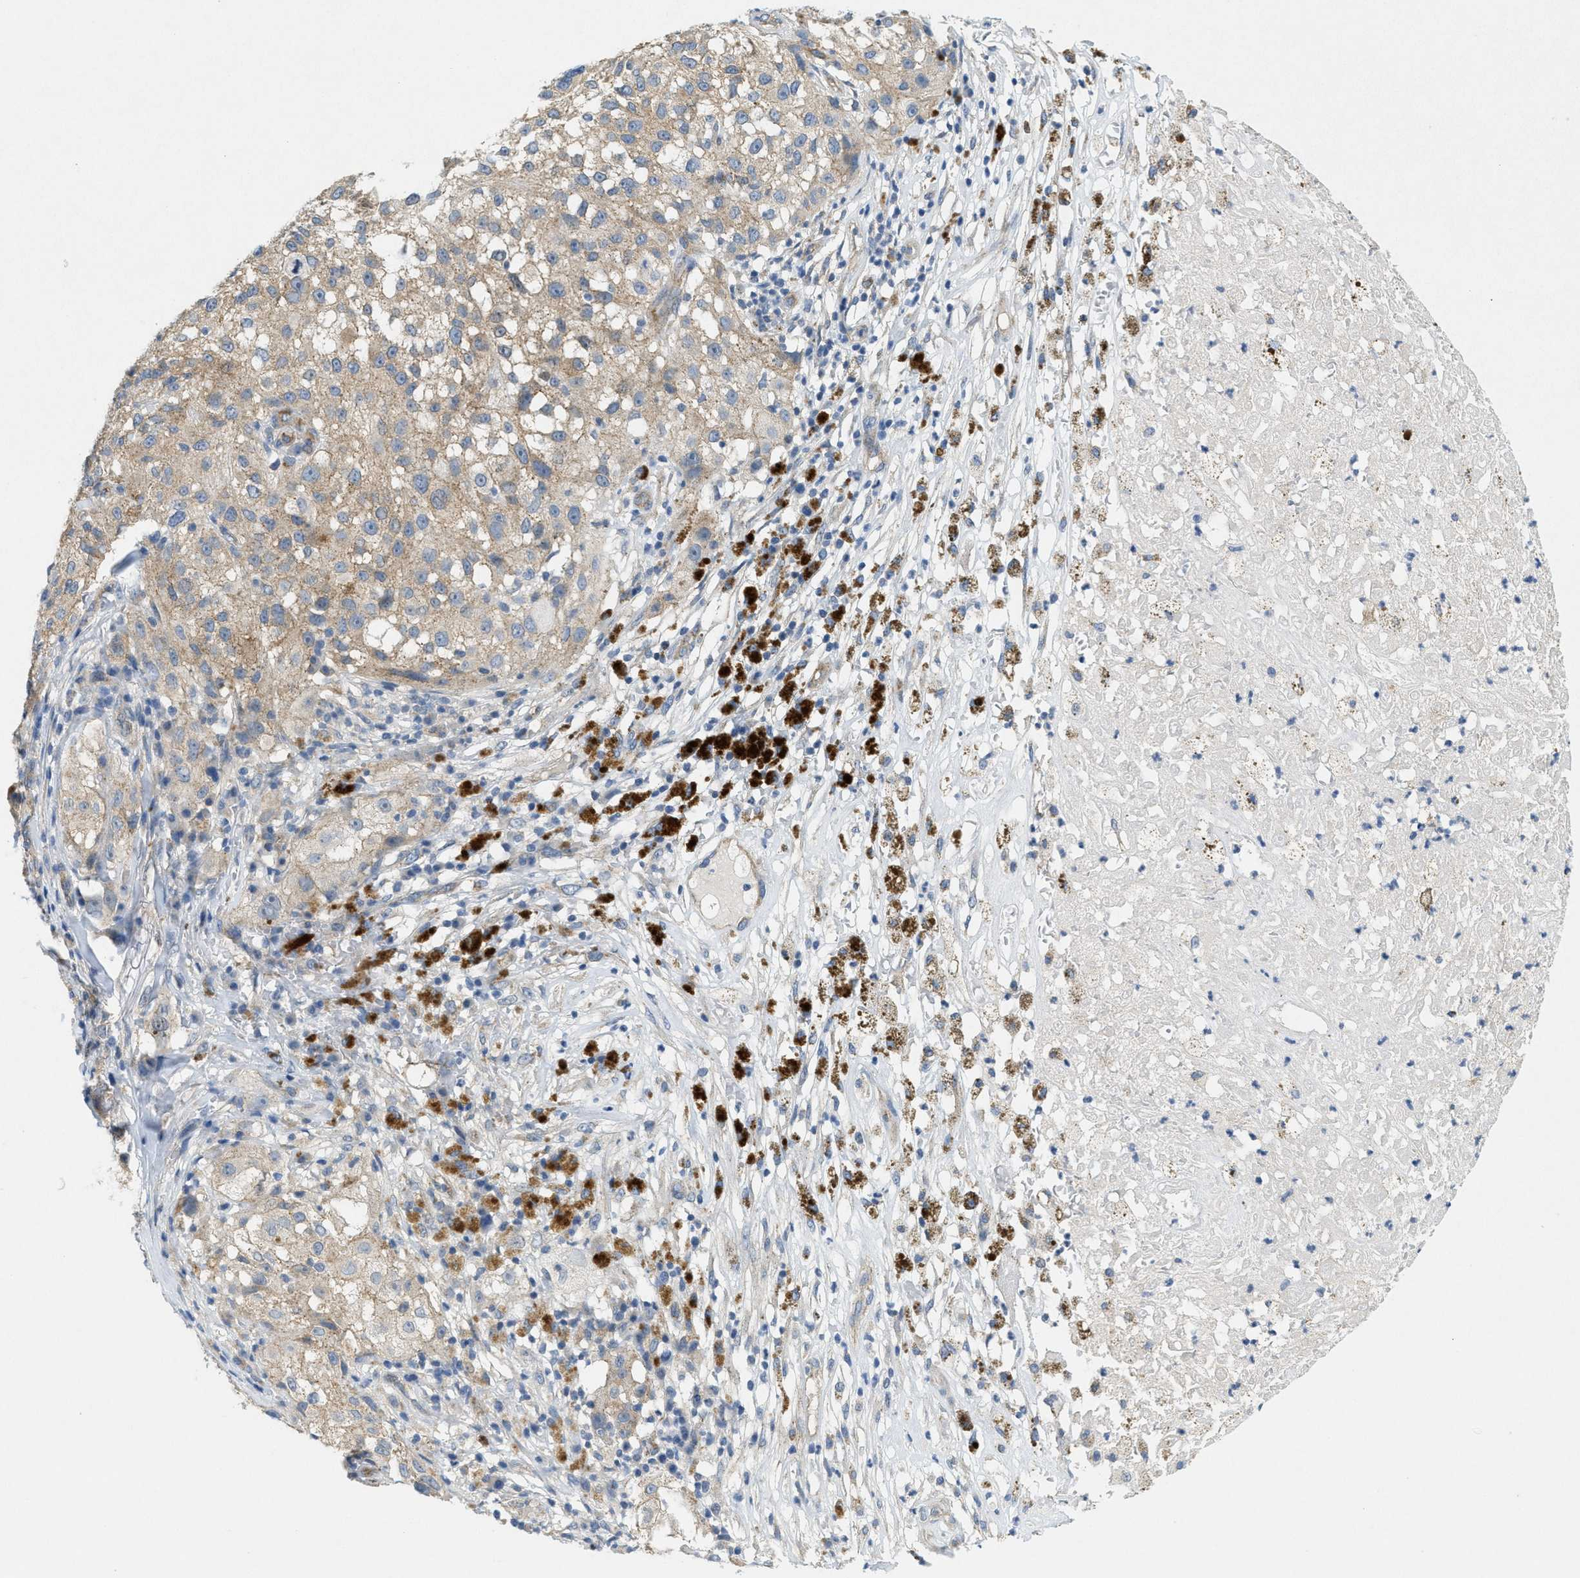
{"staining": {"intensity": "weak", "quantity": "<25%", "location": "cytoplasmic/membranous"}, "tissue": "melanoma", "cell_type": "Tumor cells", "image_type": "cancer", "snomed": [{"axis": "morphology", "description": "Necrosis, NOS"}, {"axis": "morphology", "description": "Malignant melanoma, NOS"}, {"axis": "topography", "description": "Skin"}], "caption": "Tumor cells show no significant positivity in malignant melanoma. (DAB immunohistochemistry (IHC), high magnification).", "gene": "ZFYVE9", "patient": {"sex": "female", "age": 87}}